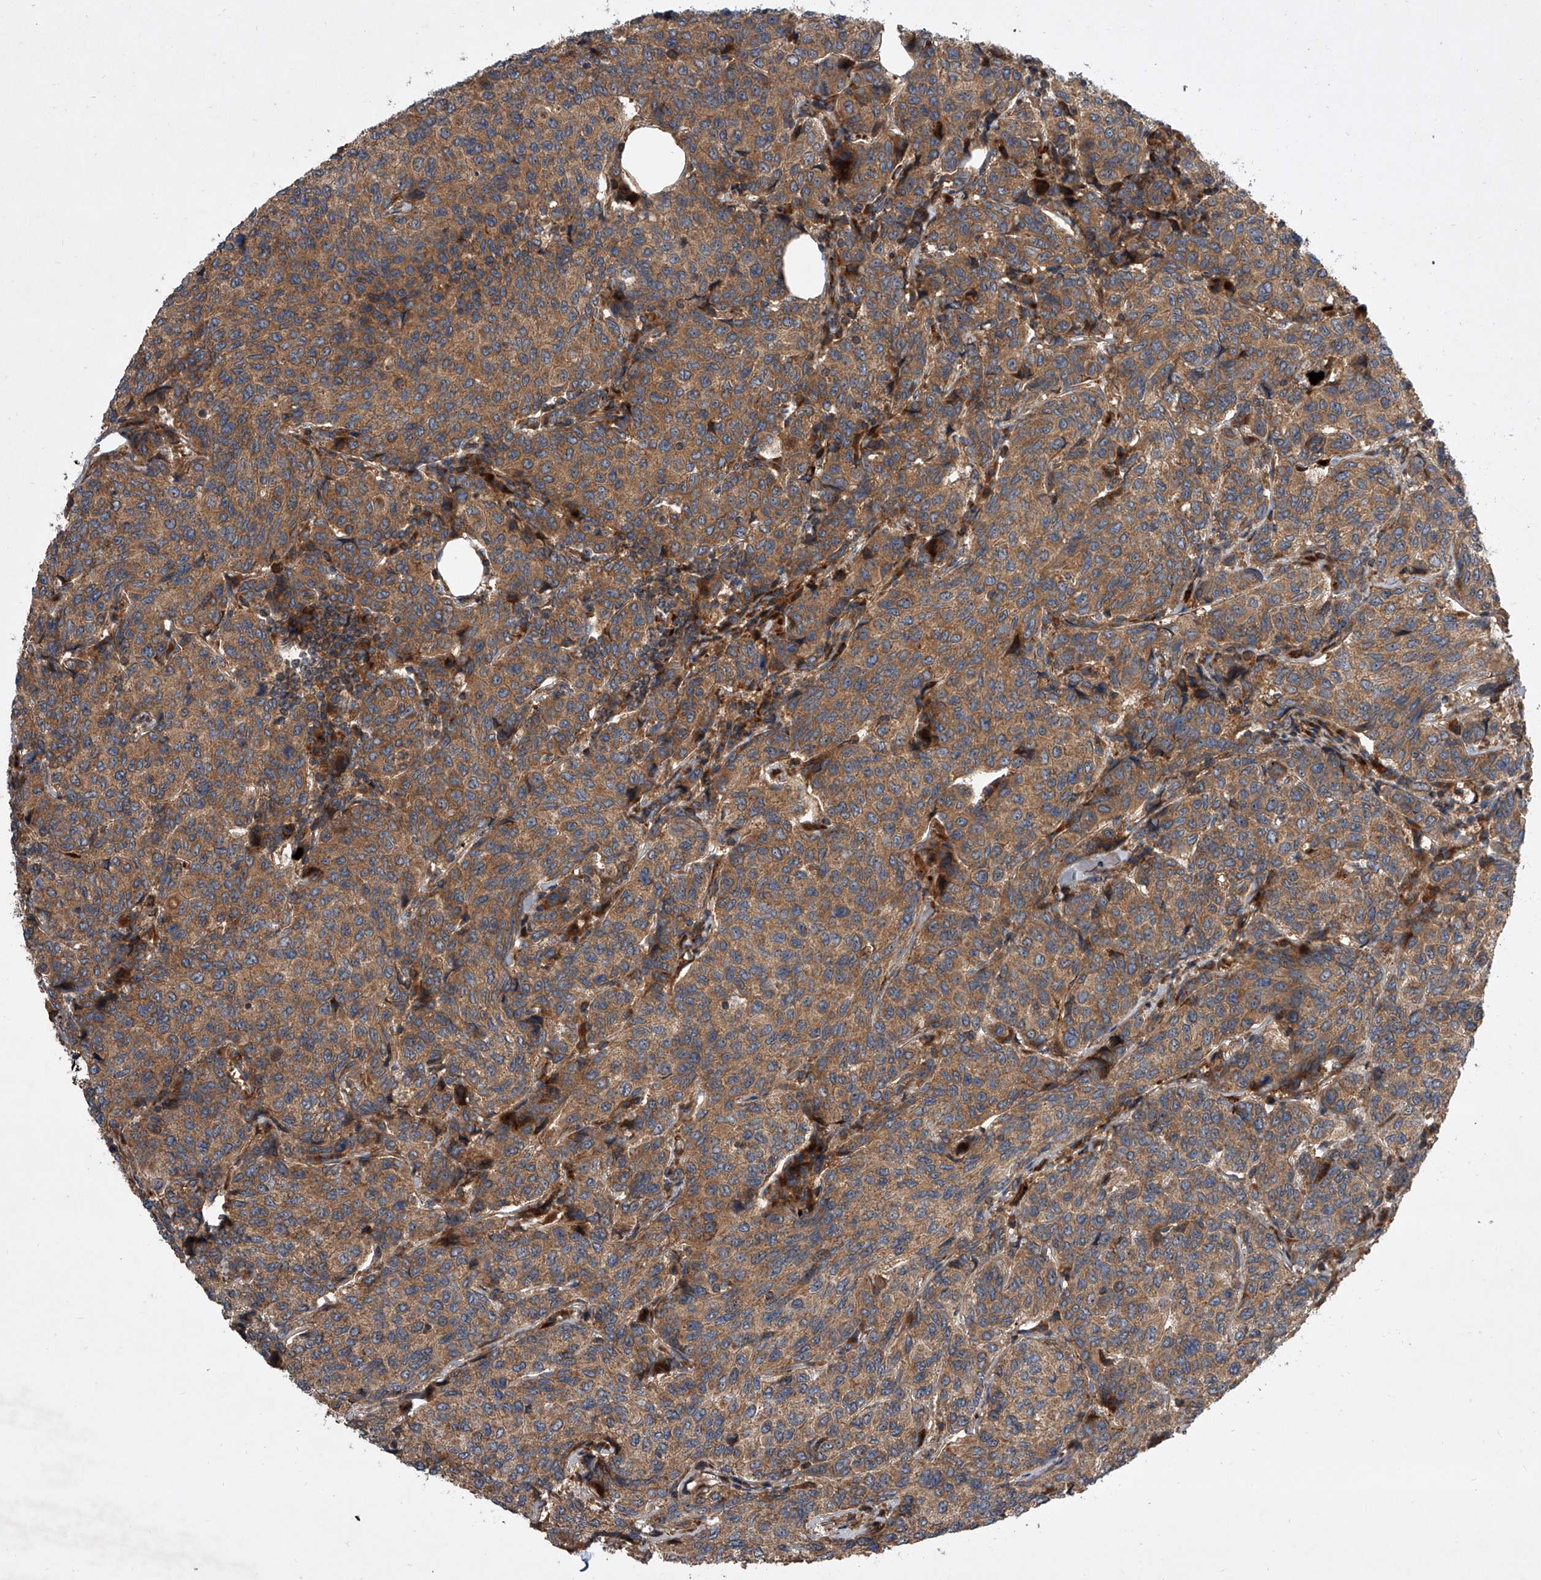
{"staining": {"intensity": "moderate", "quantity": ">75%", "location": "cytoplasmic/membranous"}, "tissue": "breast cancer", "cell_type": "Tumor cells", "image_type": "cancer", "snomed": [{"axis": "morphology", "description": "Duct carcinoma"}, {"axis": "topography", "description": "Breast"}], "caption": "Immunohistochemical staining of breast cancer demonstrates medium levels of moderate cytoplasmic/membranous protein staining in about >75% of tumor cells.", "gene": "USP47", "patient": {"sex": "female", "age": 55}}